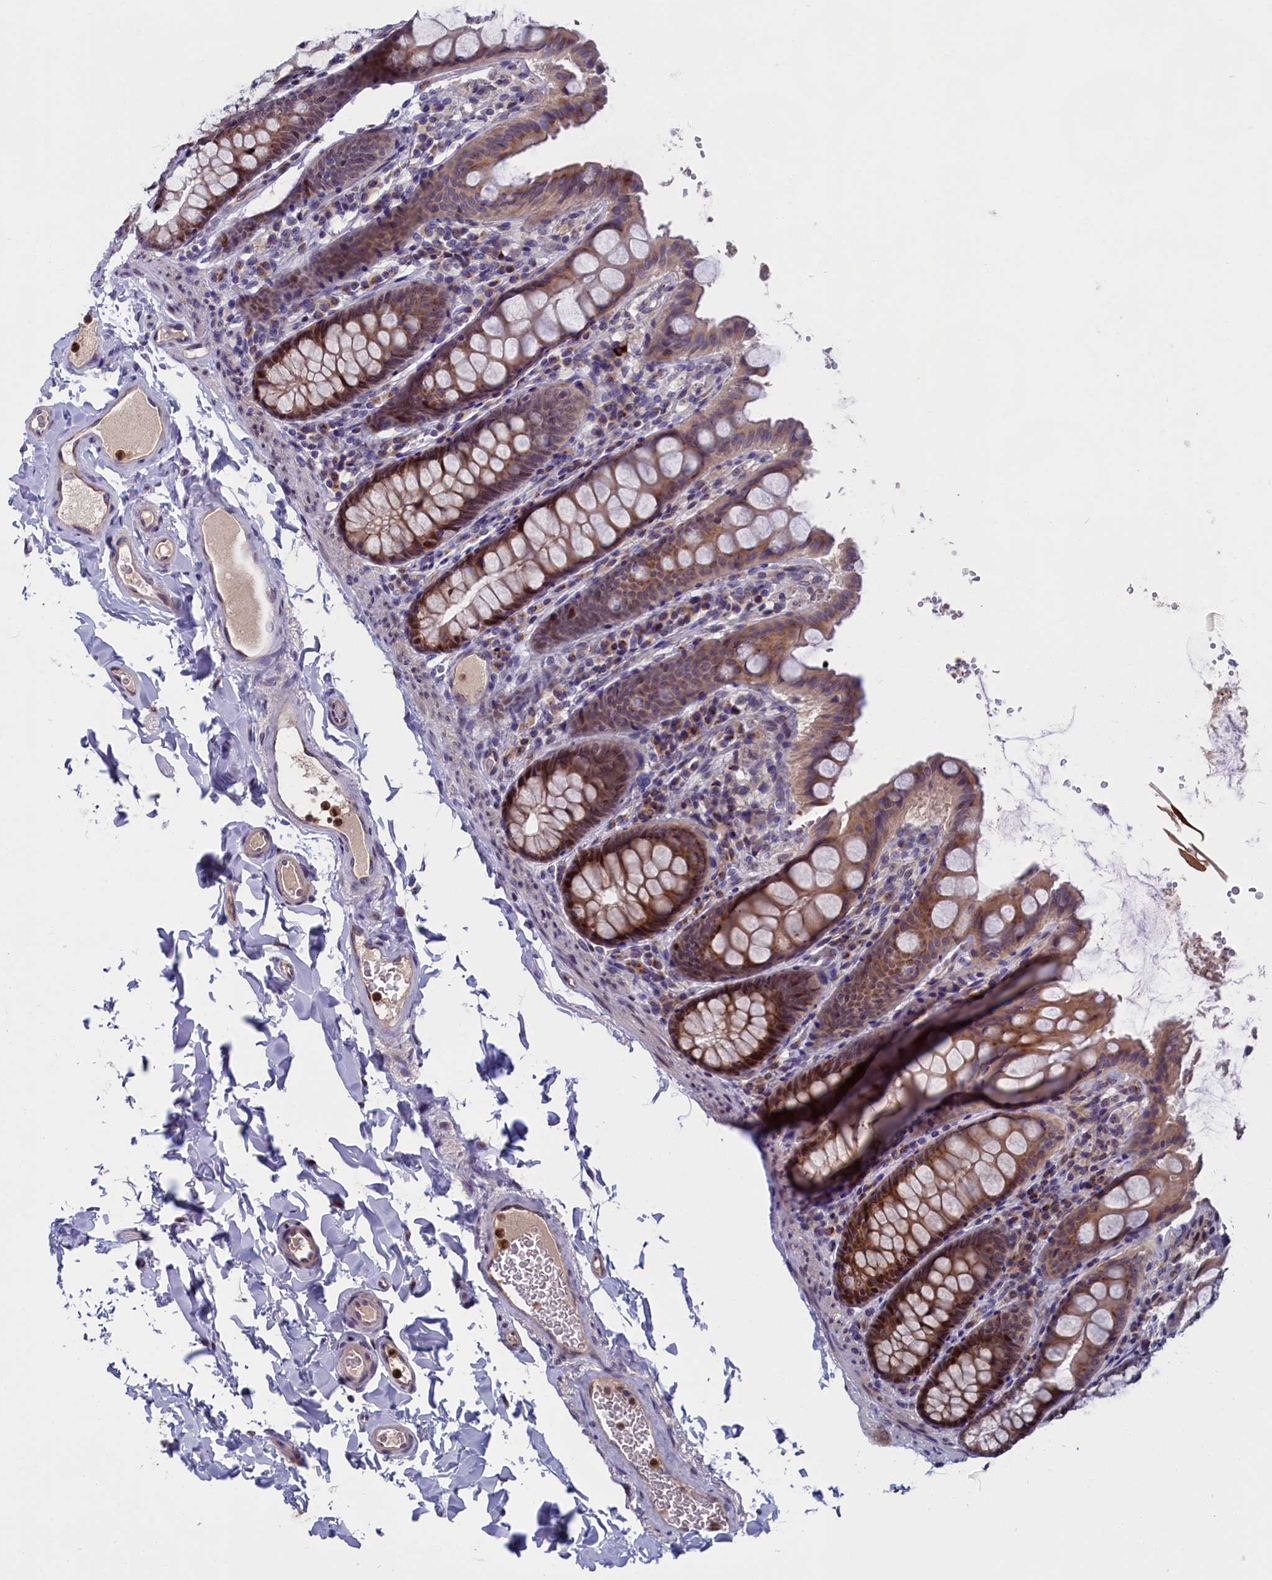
{"staining": {"intensity": "weak", "quantity": ">75%", "location": "cytoplasmic/membranous"}, "tissue": "colon", "cell_type": "Endothelial cells", "image_type": "normal", "snomed": [{"axis": "morphology", "description": "Normal tissue, NOS"}, {"axis": "topography", "description": "Colon"}], "caption": "Weak cytoplasmic/membranous staining for a protein is seen in about >75% of endothelial cells of unremarkable colon using immunohistochemistry (IHC).", "gene": "LIG1", "patient": {"sex": "female", "age": 61}}